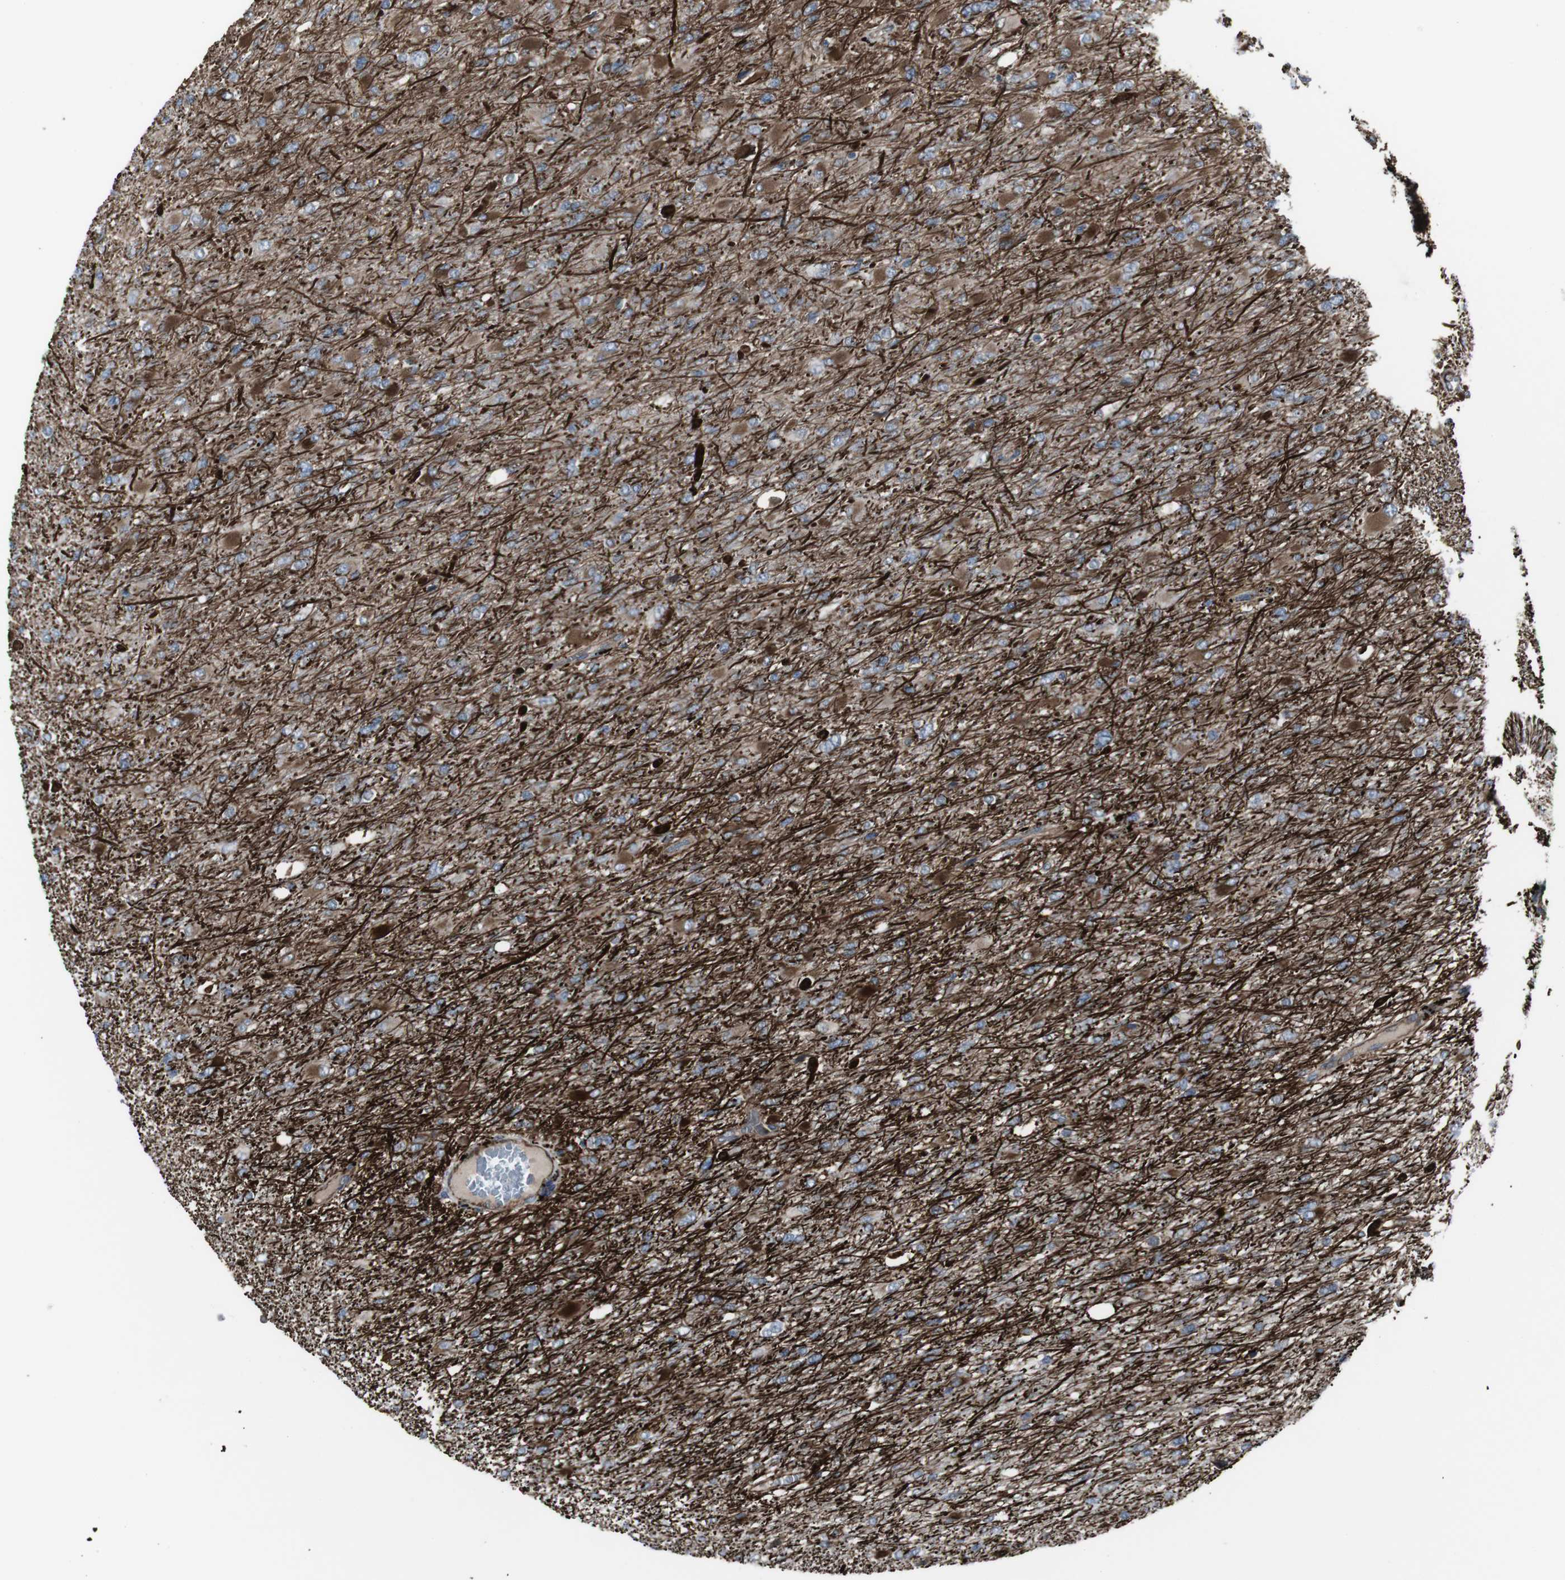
{"staining": {"intensity": "negative", "quantity": "none", "location": "none"}, "tissue": "glioma", "cell_type": "Tumor cells", "image_type": "cancer", "snomed": [{"axis": "morphology", "description": "Glioma, malignant, High grade"}, {"axis": "topography", "description": "Cerebral cortex"}], "caption": "An immunohistochemistry (IHC) micrograph of malignant glioma (high-grade) is shown. There is no staining in tumor cells of malignant glioma (high-grade). (Stains: DAB (3,3'-diaminobenzidine) IHC with hematoxylin counter stain, Microscopy: brightfield microscopy at high magnification).", "gene": "TMEM141", "patient": {"sex": "female", "age": 36}}